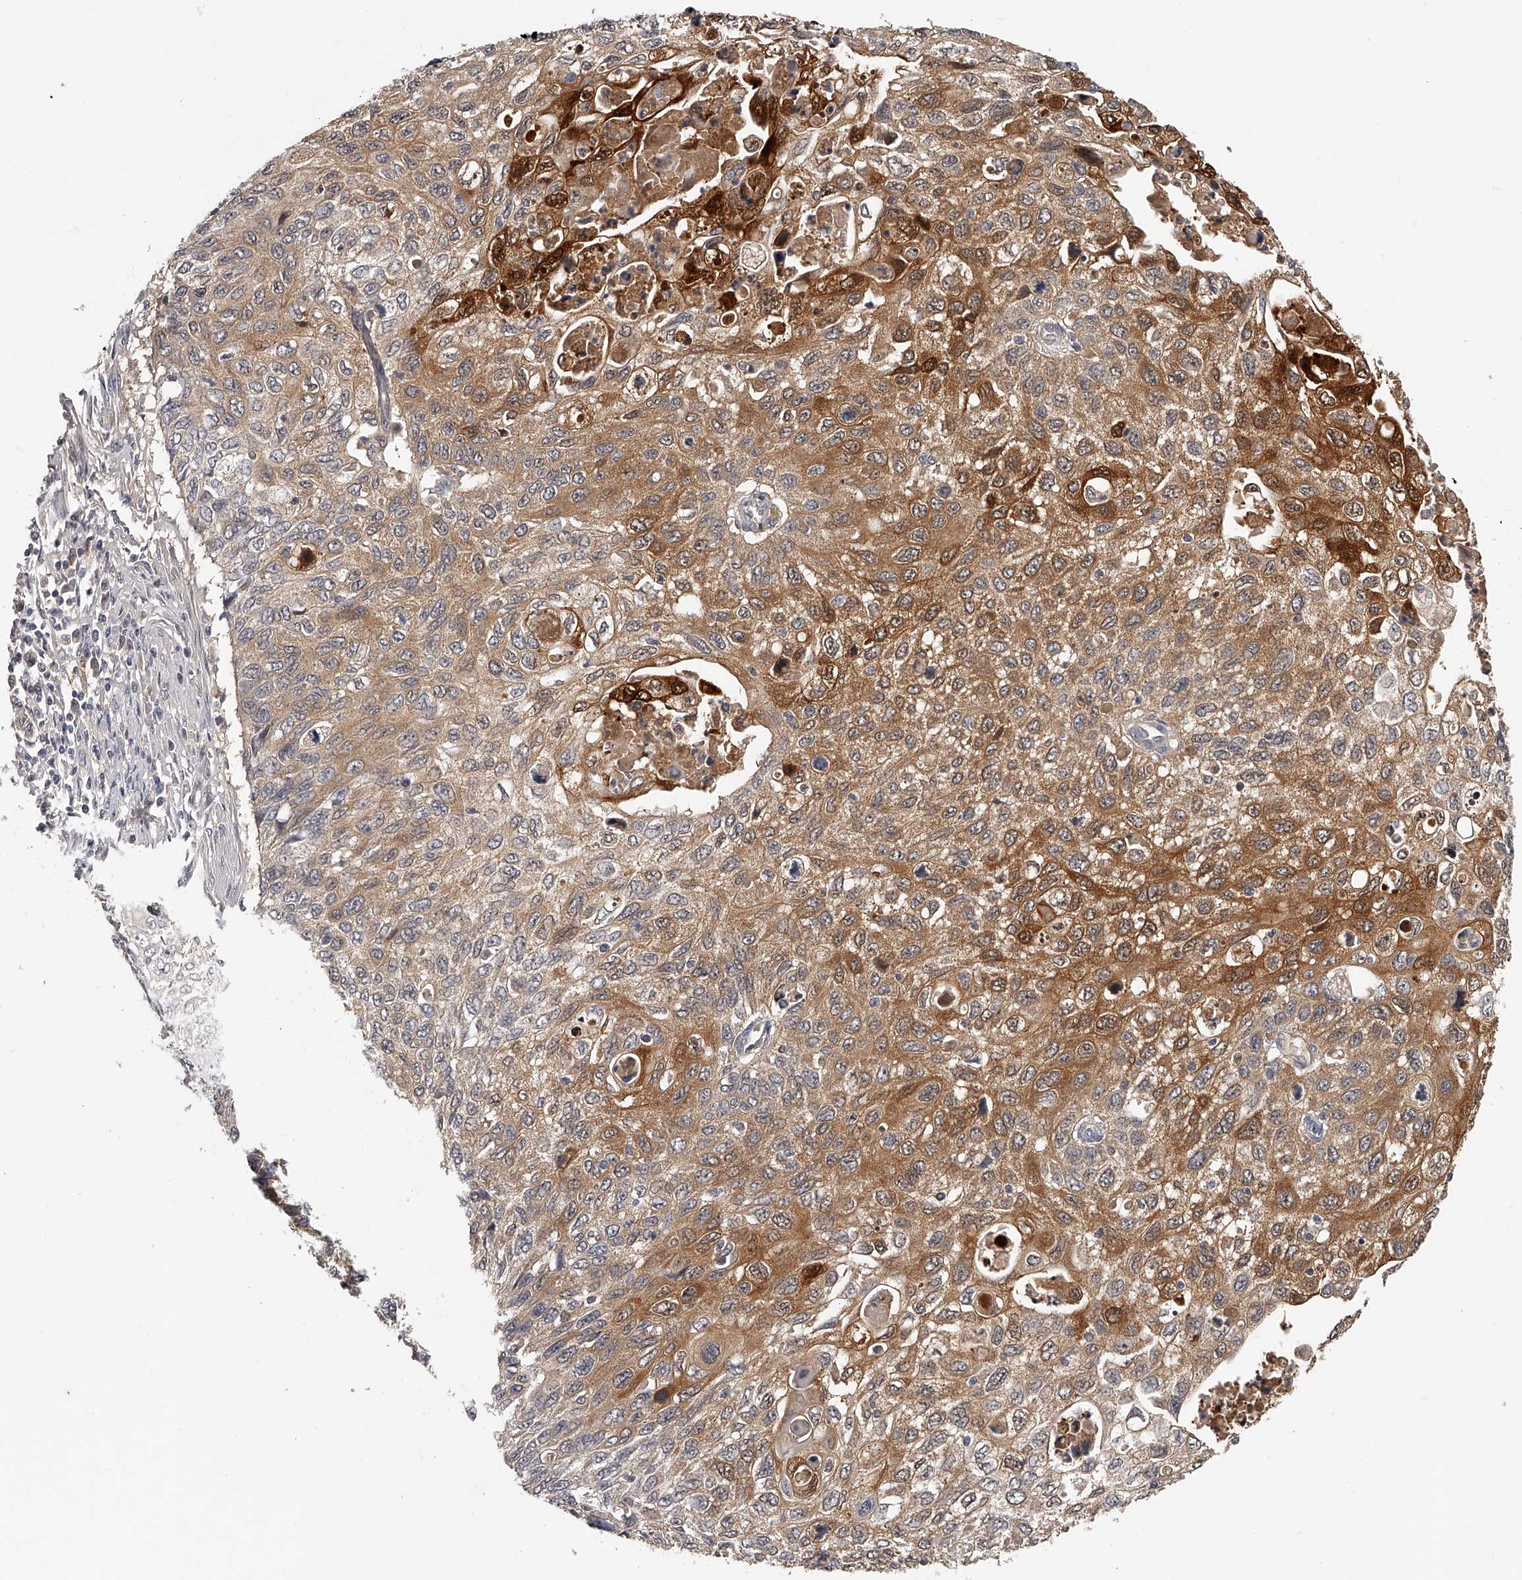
{"staining": {"intensity": "moderate", "quantity": ">75%", "location": "cytoplasmic/membranous,nuclear"}, "tissue": "cervical cancer", "cell_type": "Tumor cells", "image_type": "cancer", "snomed": [{"axis": "morphology", "description": "Squamous cell carcinoma, NOS"}, {"axis": "topography", "description": "Cervix"}], "caption": "A high-resolution image shows immunohistochemistry (IHC) staining of cervical squamous cell carcinoma, which demonstrates moderate cytoplasmic/membranous and nuclear expression in approximately >75% of tumor cells.", "gene": "GGCT", "patient": {"sex": "female", "age": 70}}